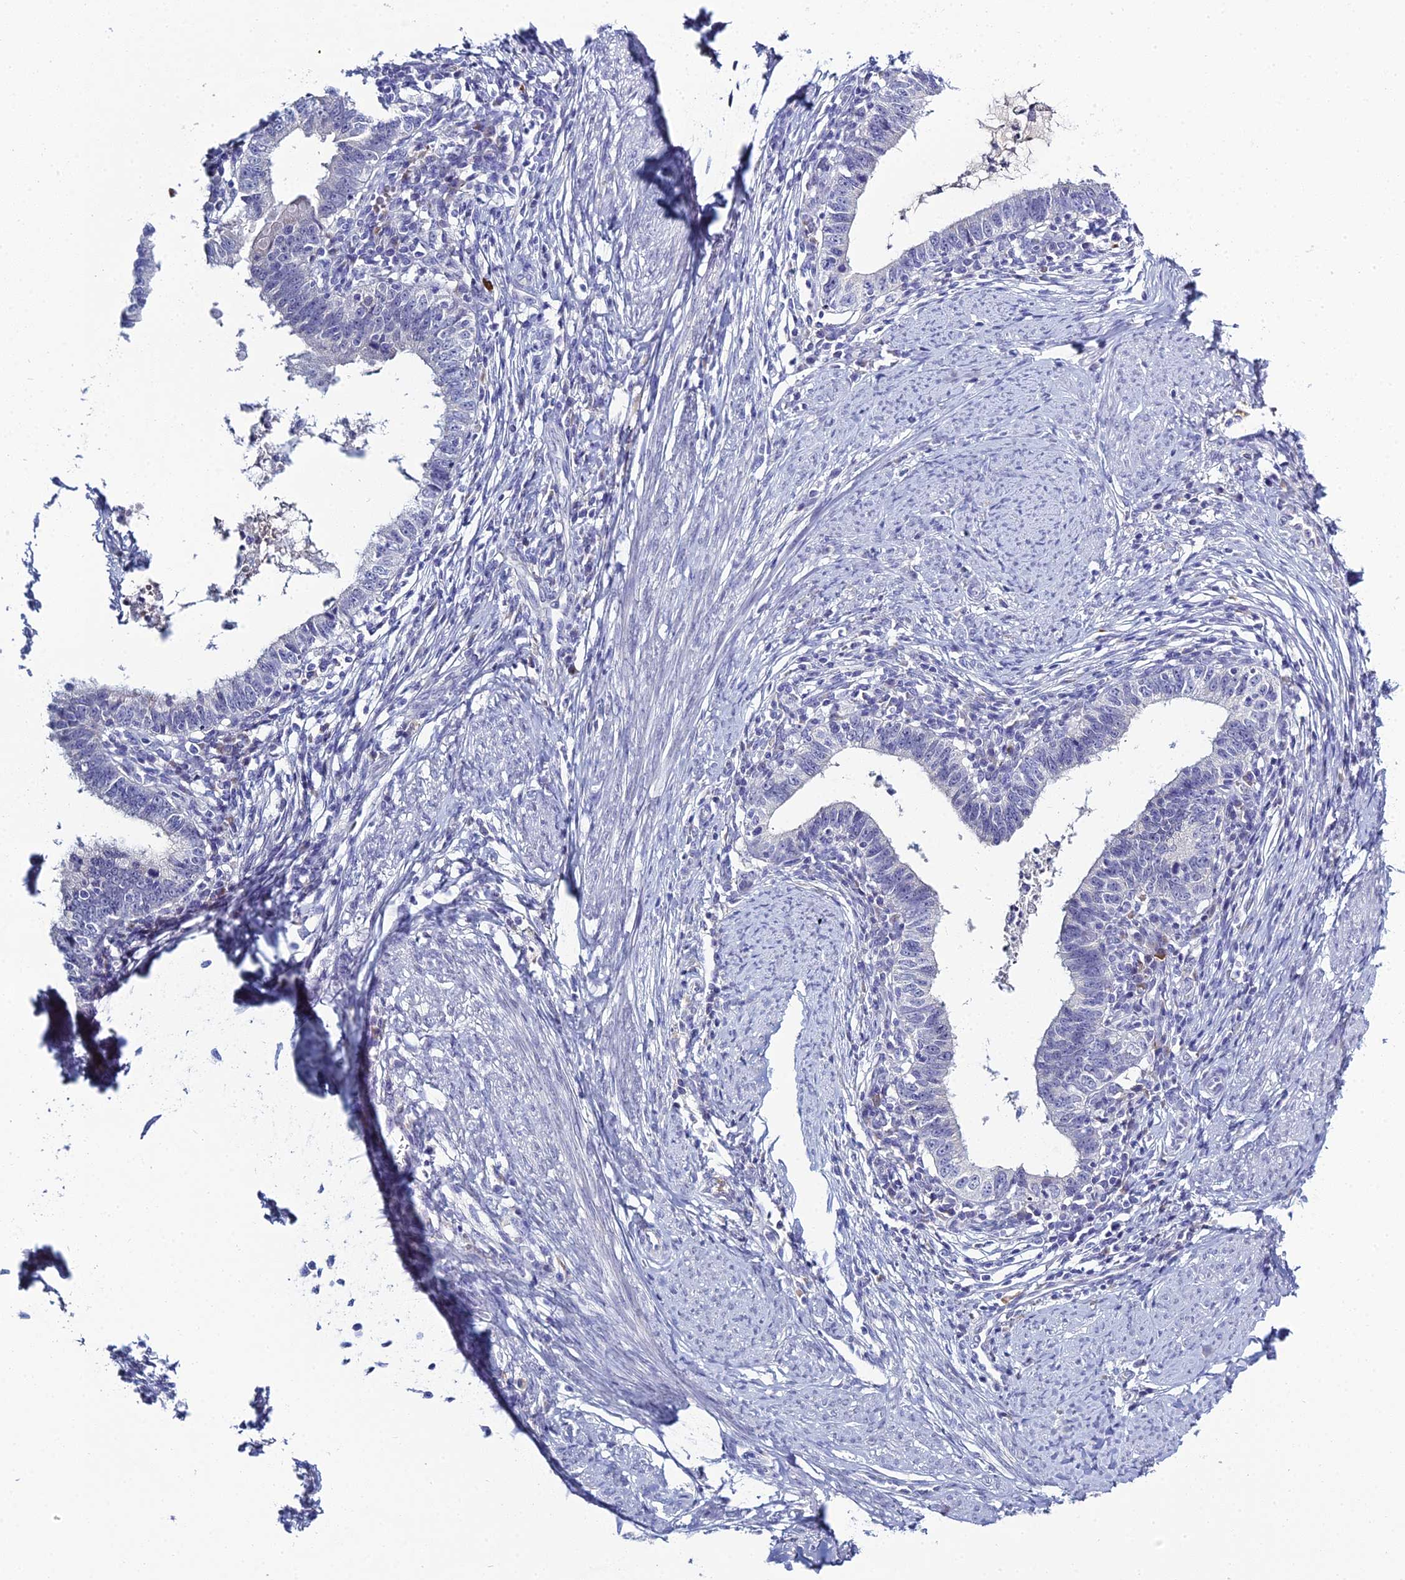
{"staining": {"intensity": "negative", "quantity": "none", "location": "none"}, "tissue": "cervical cancer", "cell_type": "Tumor cells", "image_type": "cancer", "snomed": [{"axis": "morphology", "description": "Adenocarcinoma, NOS"}, {"axis": "topography", "description": "Cervix"}], "caption": "Tumor cells are negative for brown protein staining in cervical adenocarcinoma.", "gene": "MUC13", "patient": {"sex": "female", "age": 36}}